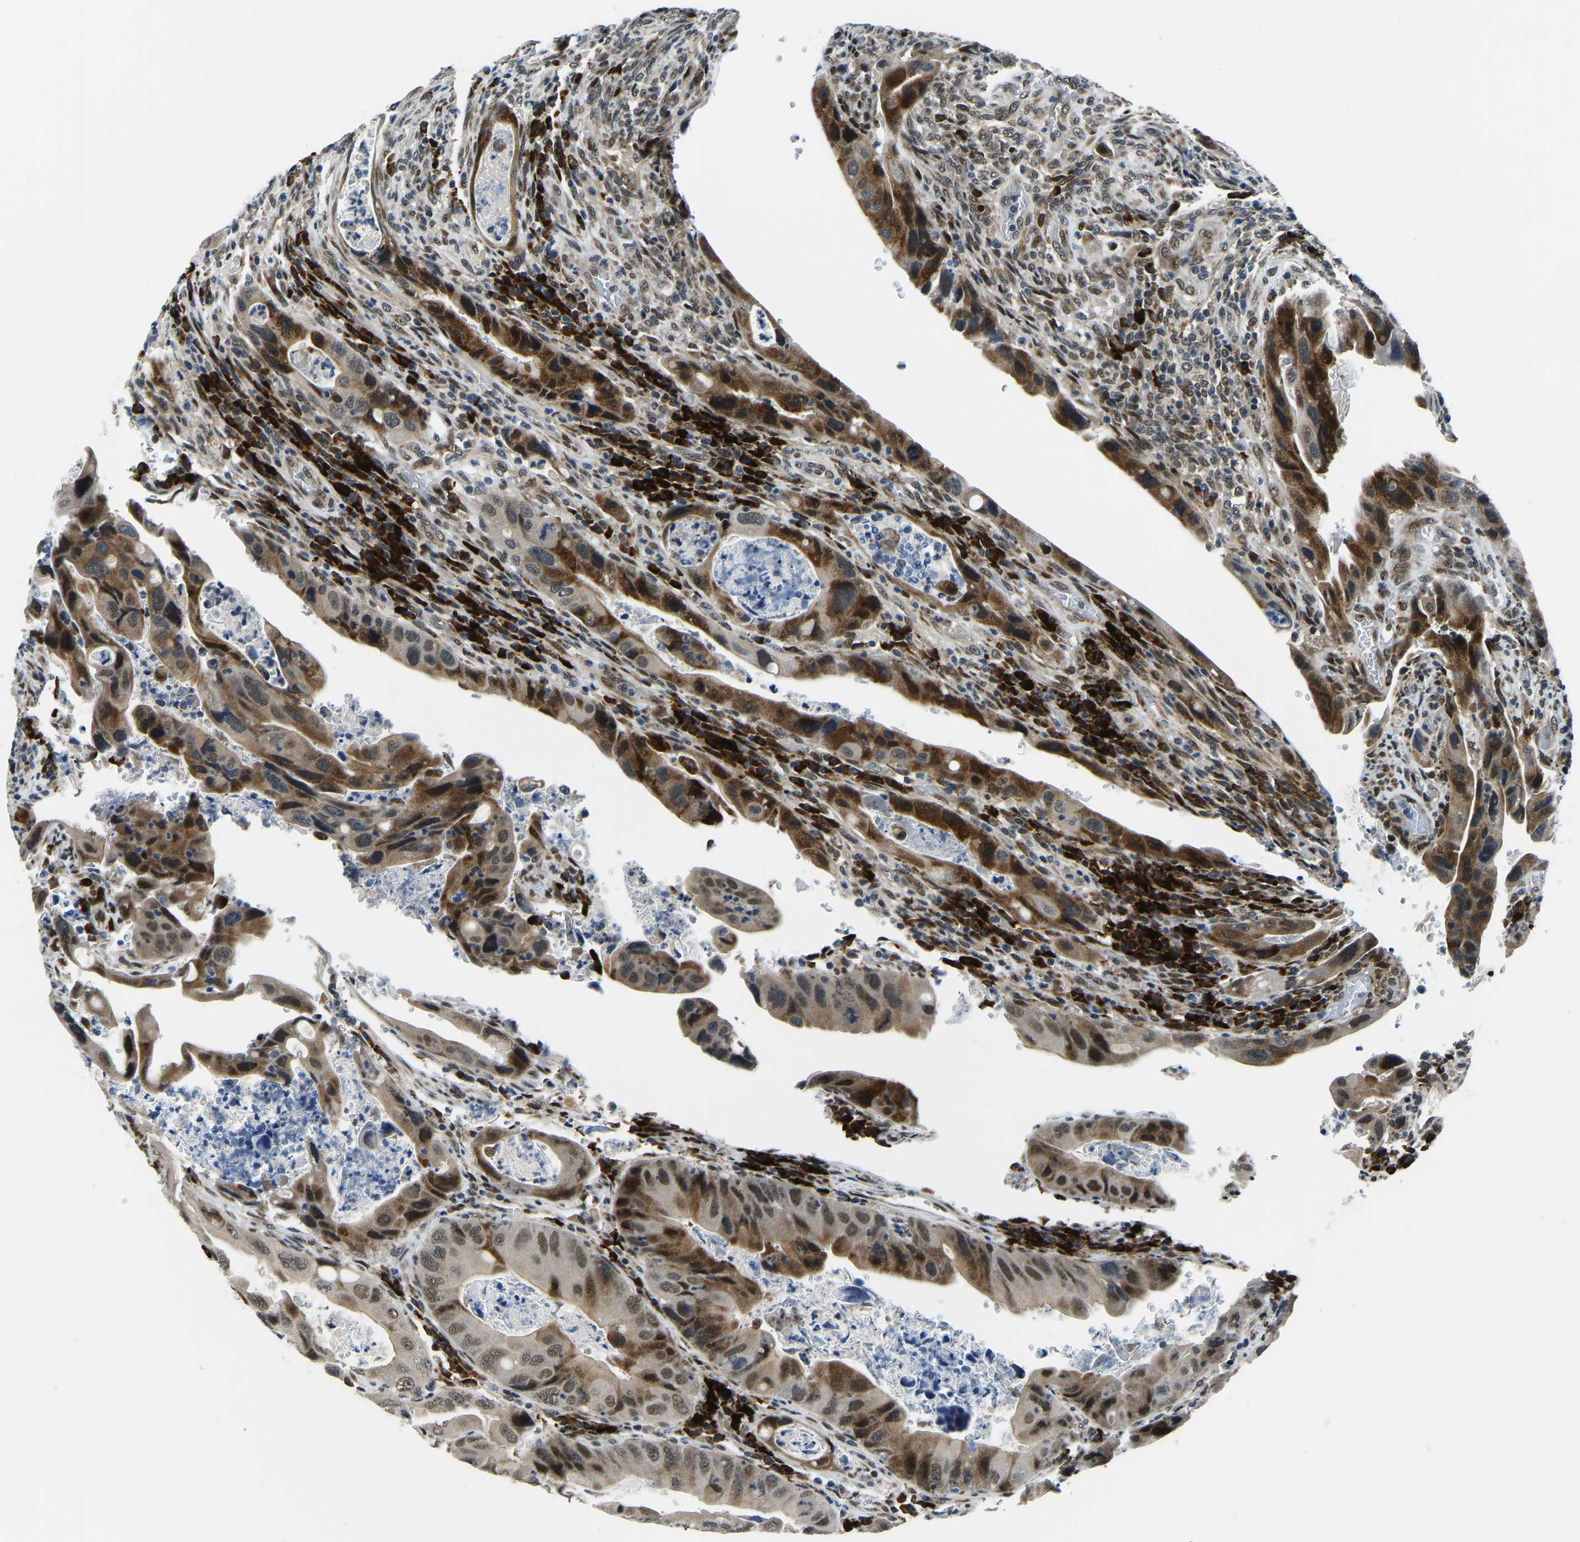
{"staining": {"intensity": "moderate", "quantity": "25%-75%", "location": "cytoplasmic/membranous"}, "tissue": "colorectal cancer", "cell_type": "Tumor cells", "image_type": "cancer", "snomed": [{"axis": "morphology", "description": "Adenocarcinoma, NOS"}, {"axis": "topography", "description": "Rectum"}], "caption": "This is an image of immunohistochemistry (IHC) staining of colorectal adenocarcinoma, which shows moderate staining in the cytoplasmic/membranous of tumor cells.", "gene": "ING2", "patient": {"sex": "female", "age": 57}}